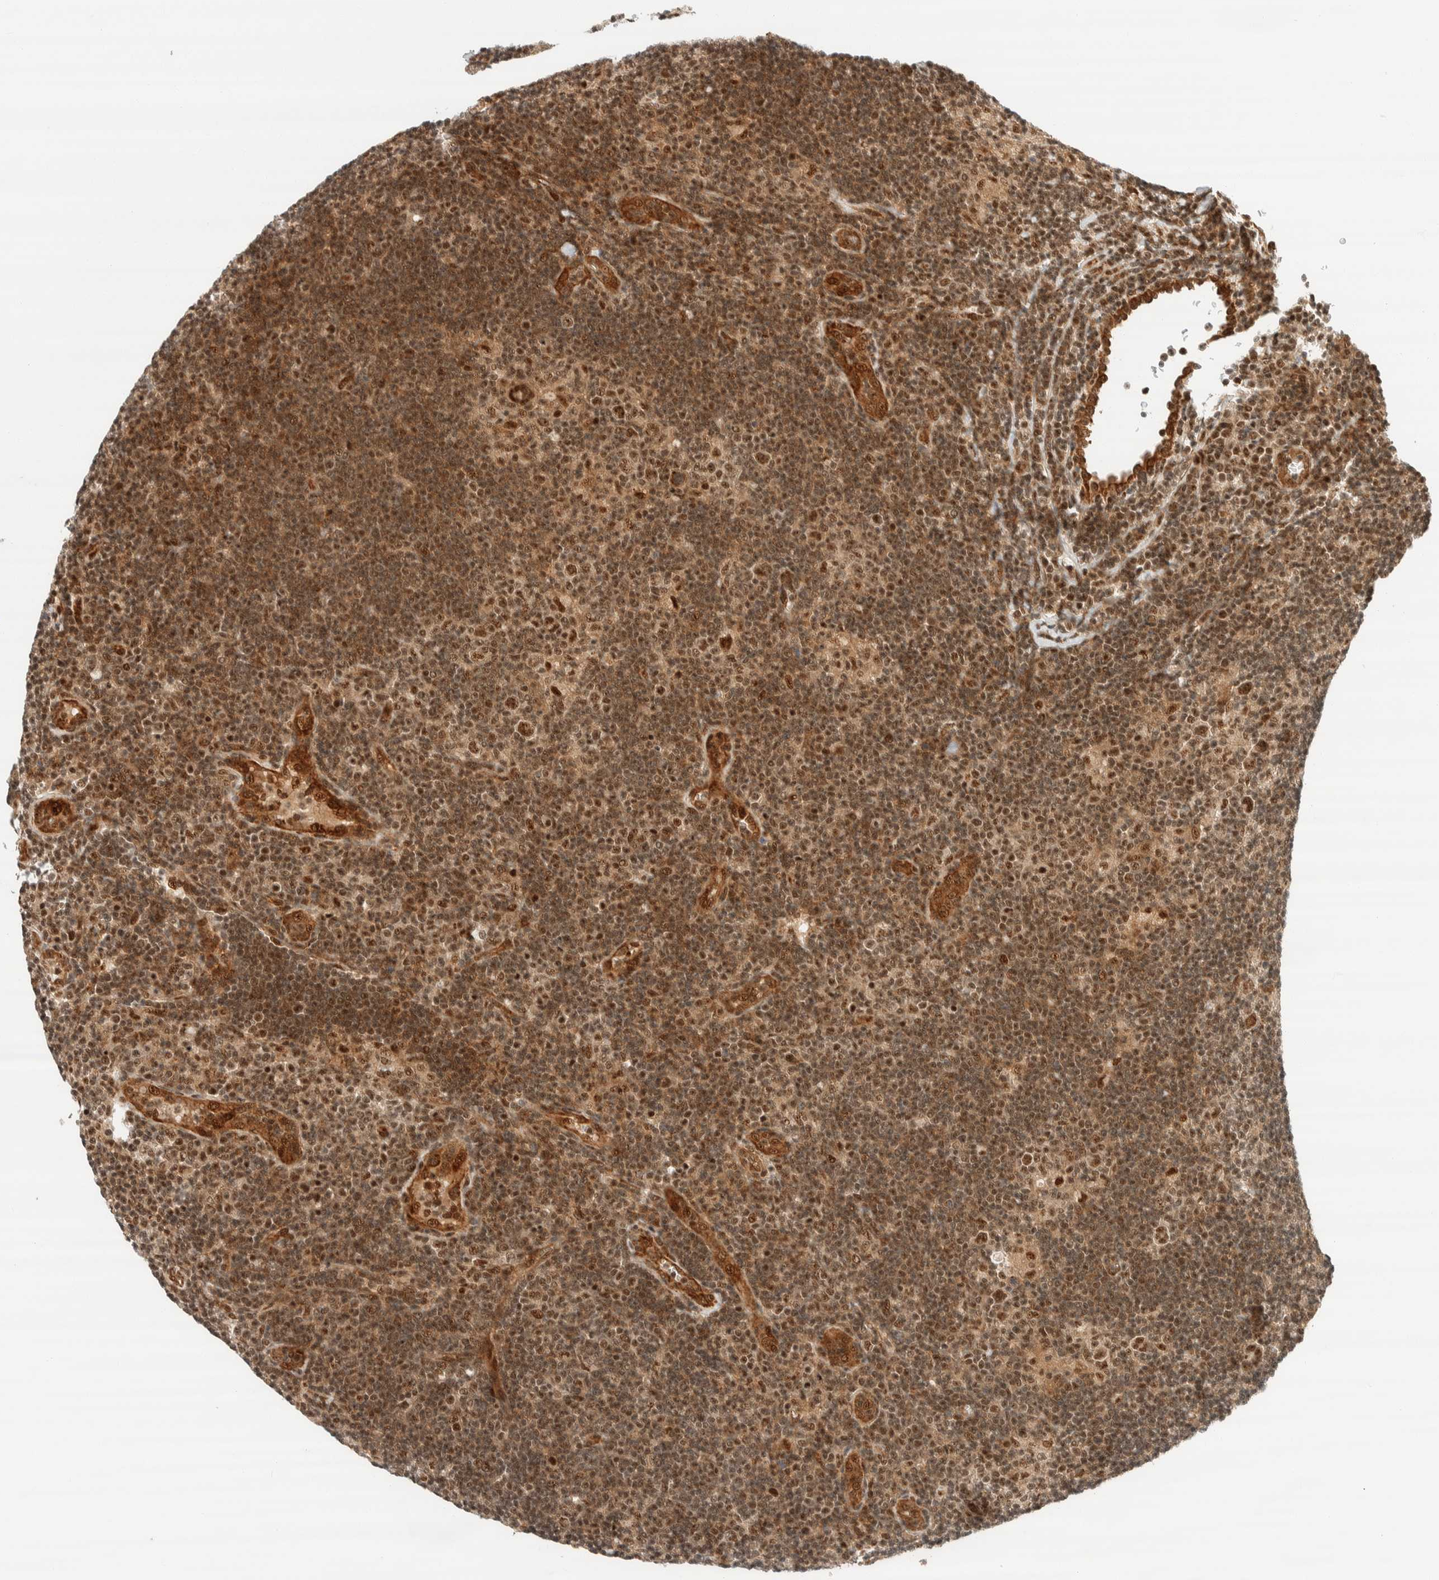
{"staining": {"intensity": "strong", "quantity": ">75%", "location": "nuclear"}, "tissue": "lymphoma", "cell_type": "Tumor cells", "image_type": "cancer", "snomed": [{"axis": "morphology", "description": "Hodgkin's disease, NOS"}, {"axis": "topography", "description": "Lymph node"}], "caption": "A high amount of strong nuclear staining is seen in approximately >75% of tumor cells in lymphoma tissue.", "gene": "SIK1", "patient": {"sex": "female", "age": 57}}